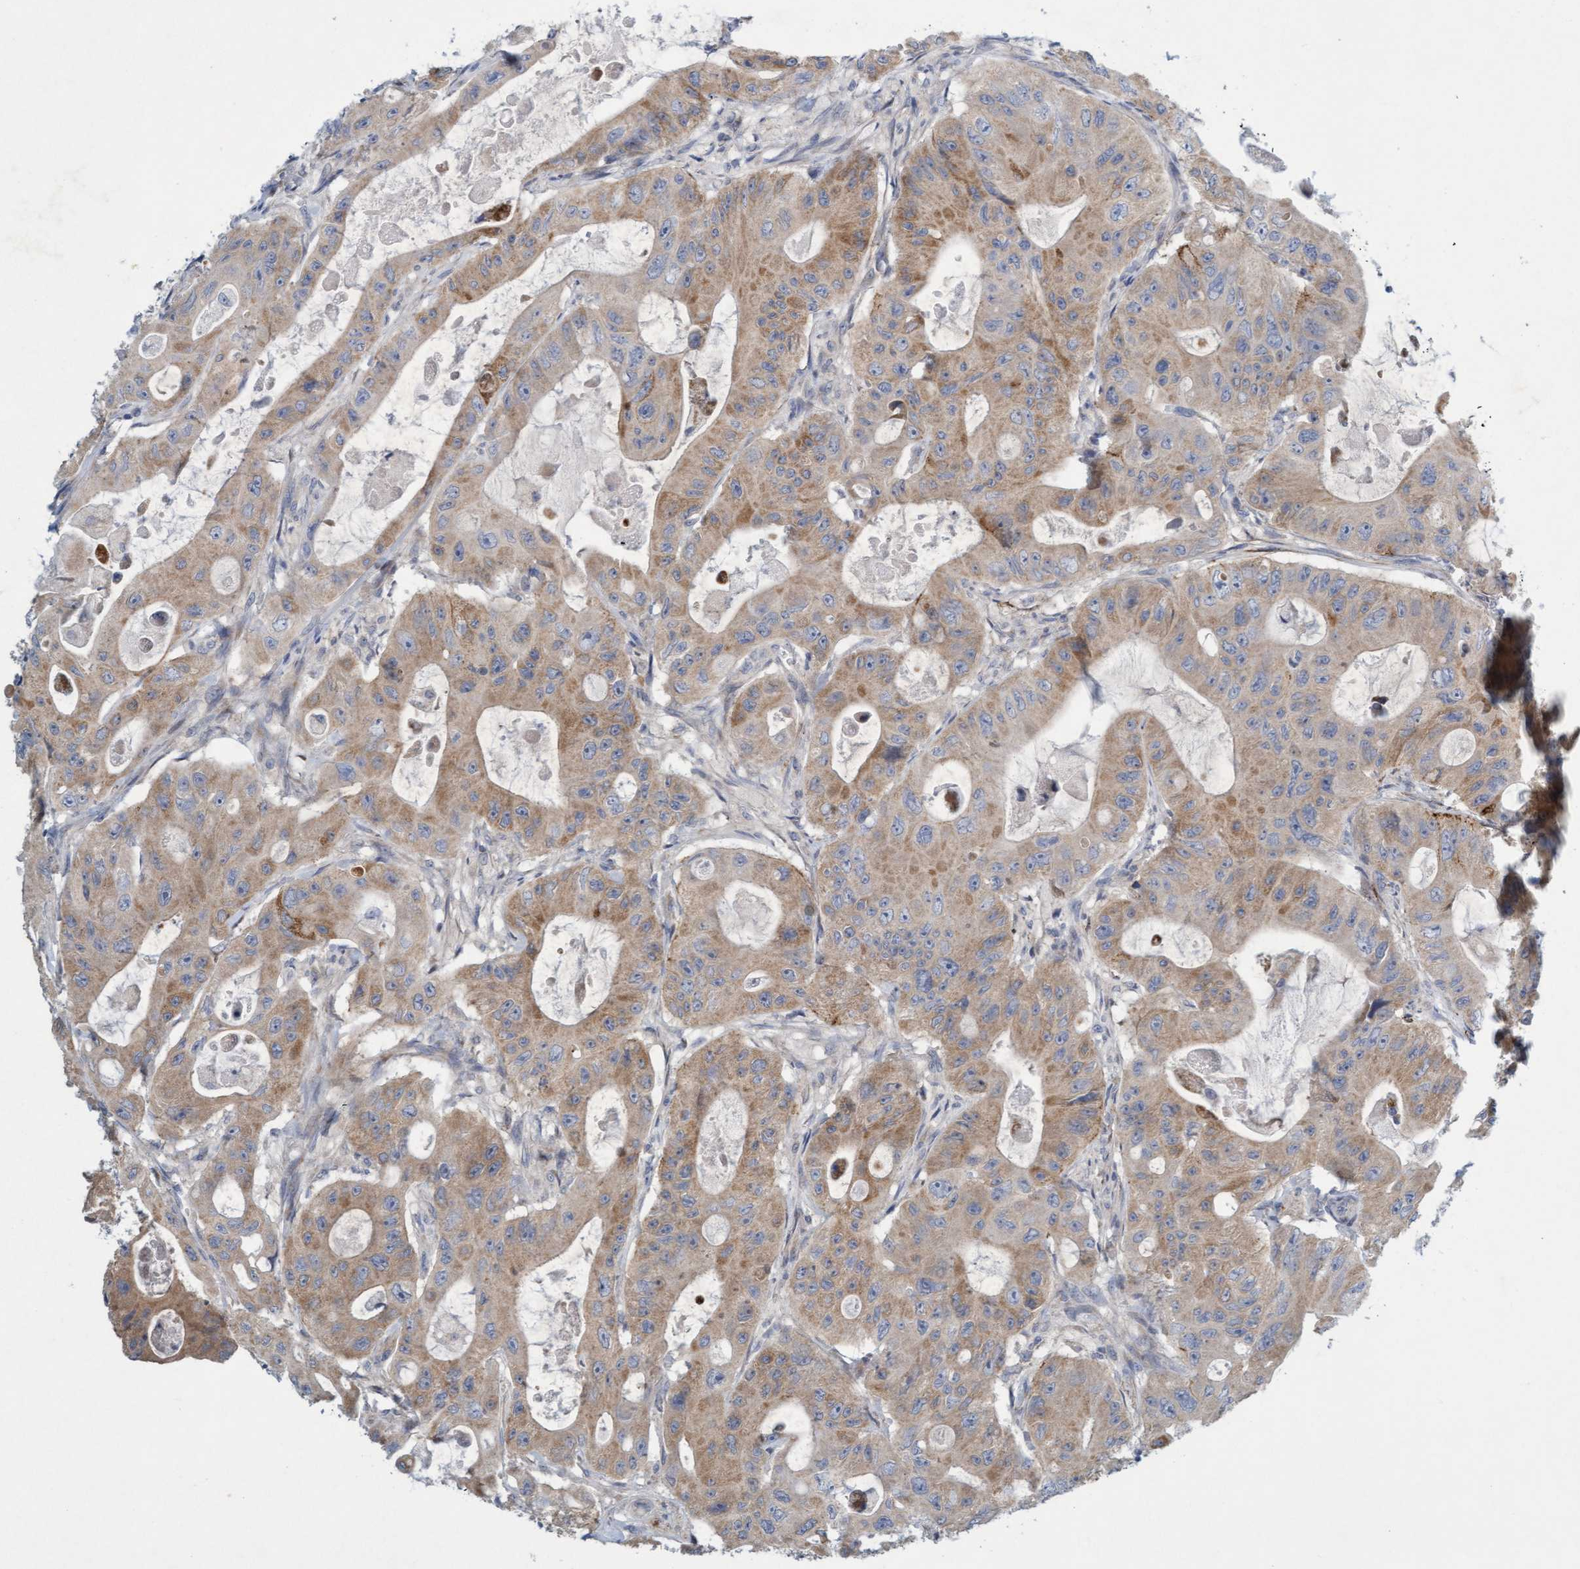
{"staining": {"intensity": "moderate", "quantity": ">75%", "location": "cytoplasmic/membranous"}, "tissue": "colorectal cancer", "cell_type": "Tumor cells", "image_type": "cancer", "snomed": [{"axis": "morphology", "description": "Adenocarcinoma, NOS"}, {"axis": "topography", "description": "Colon"}], "caption": "A brown stain labels moderate cytoplasmic/membranous staining of a protein in human colorectal cancer (adenocarcinoma) tumor cells. Using DAB (3,3'-diaminobenzidine) (brown) and hematoxylin (blue) stains, captured at high magnification using brightfield microscopy.", "gene": "DDHD2", "patient": {"sex": "female", "age": 46}}